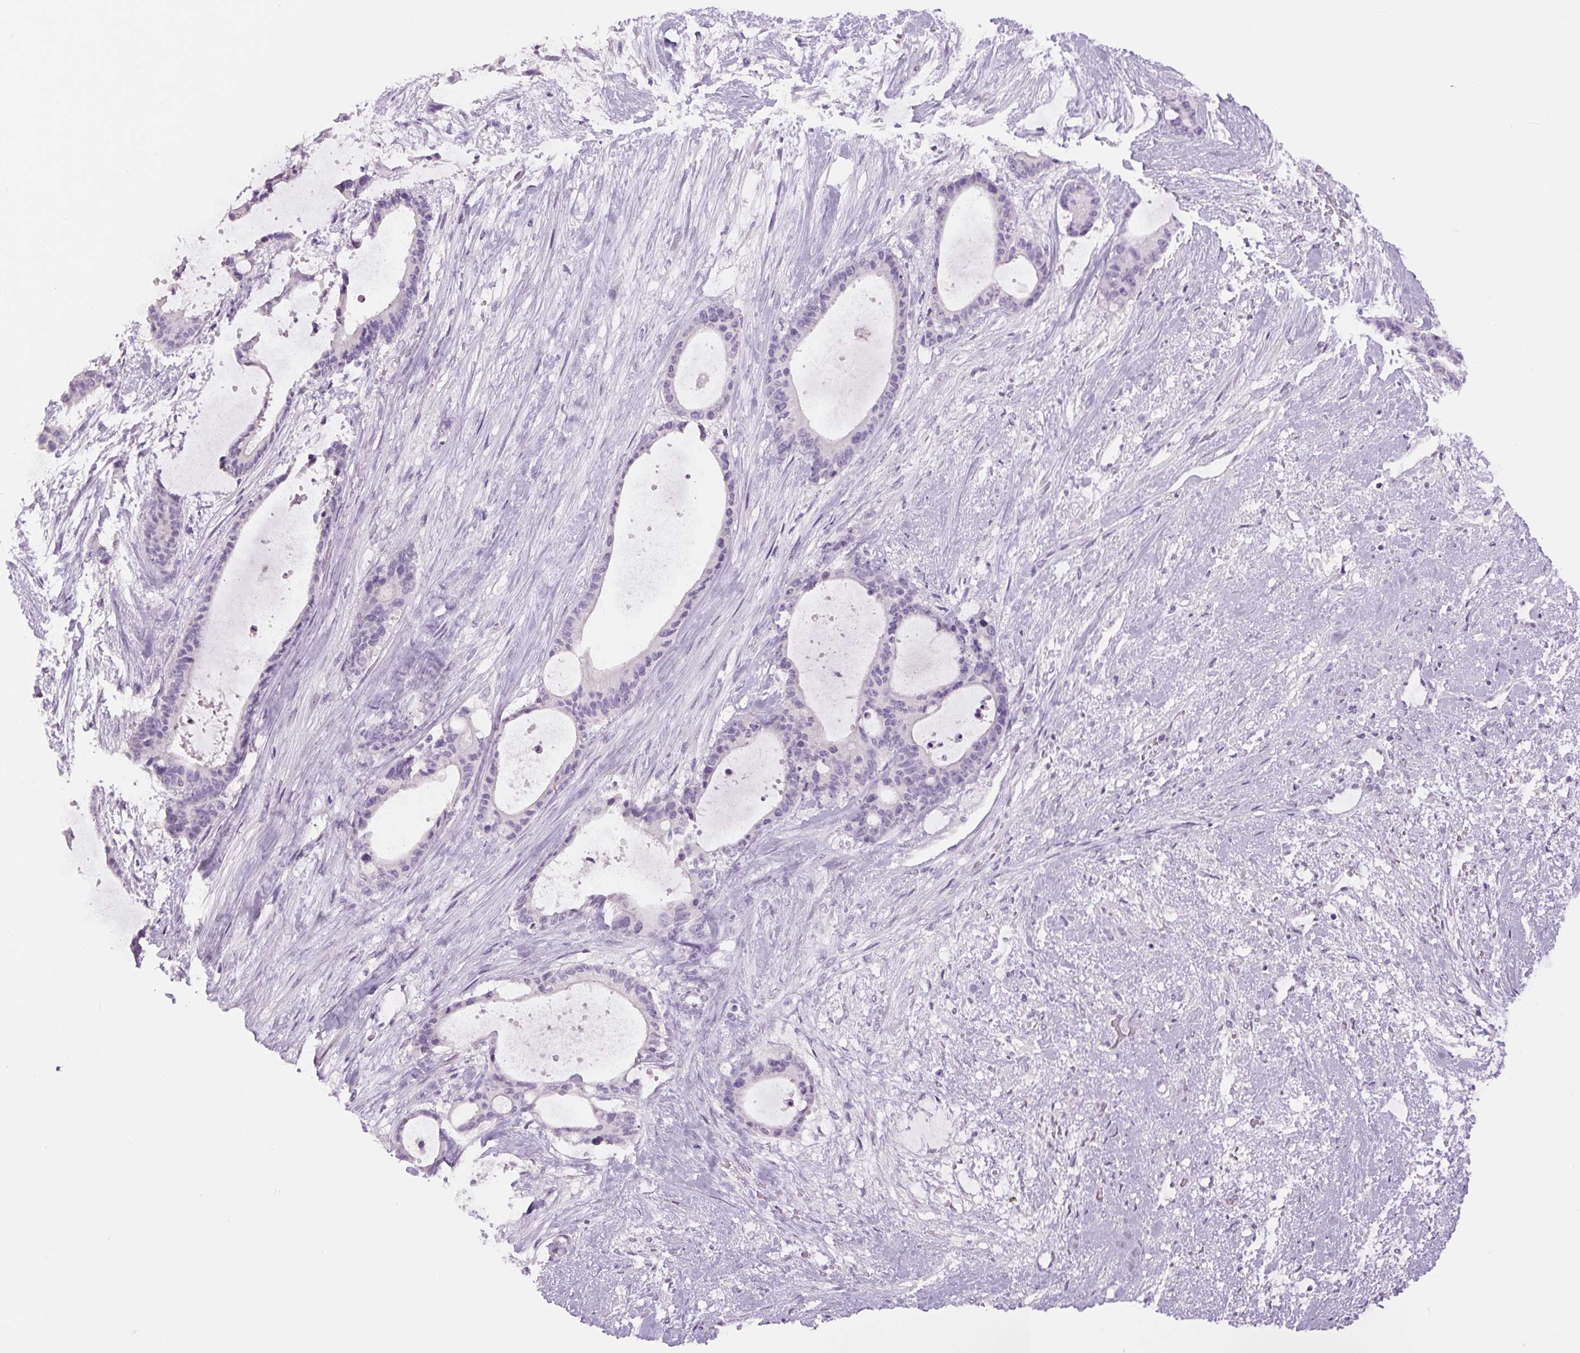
{"staining": {"intensity": "negative", "quantity": "none", "location": "none"}, "tissue": "liver cancer", "cell_type": "Tumor cells", "image_type": "cancer", "snomed": [{"axis": "morphology", "description": "Normal tissue, NOS"}, {"axis": "morphology", "description": "Cholangiocarcinoma"}, {"axis": "topography", "description": "Liver"}, {"axis": "topography", "description": "Peripheral nerve tissue"}], "caption": "DAB (3,3'-diaminobenzidine) immunohistochemical staining of liver cancer (cholangiocarcinoma) displays no significant positivity in tumor cells.", "gene": "SIX1", "patient": {"sex": "female", "age": 73}}